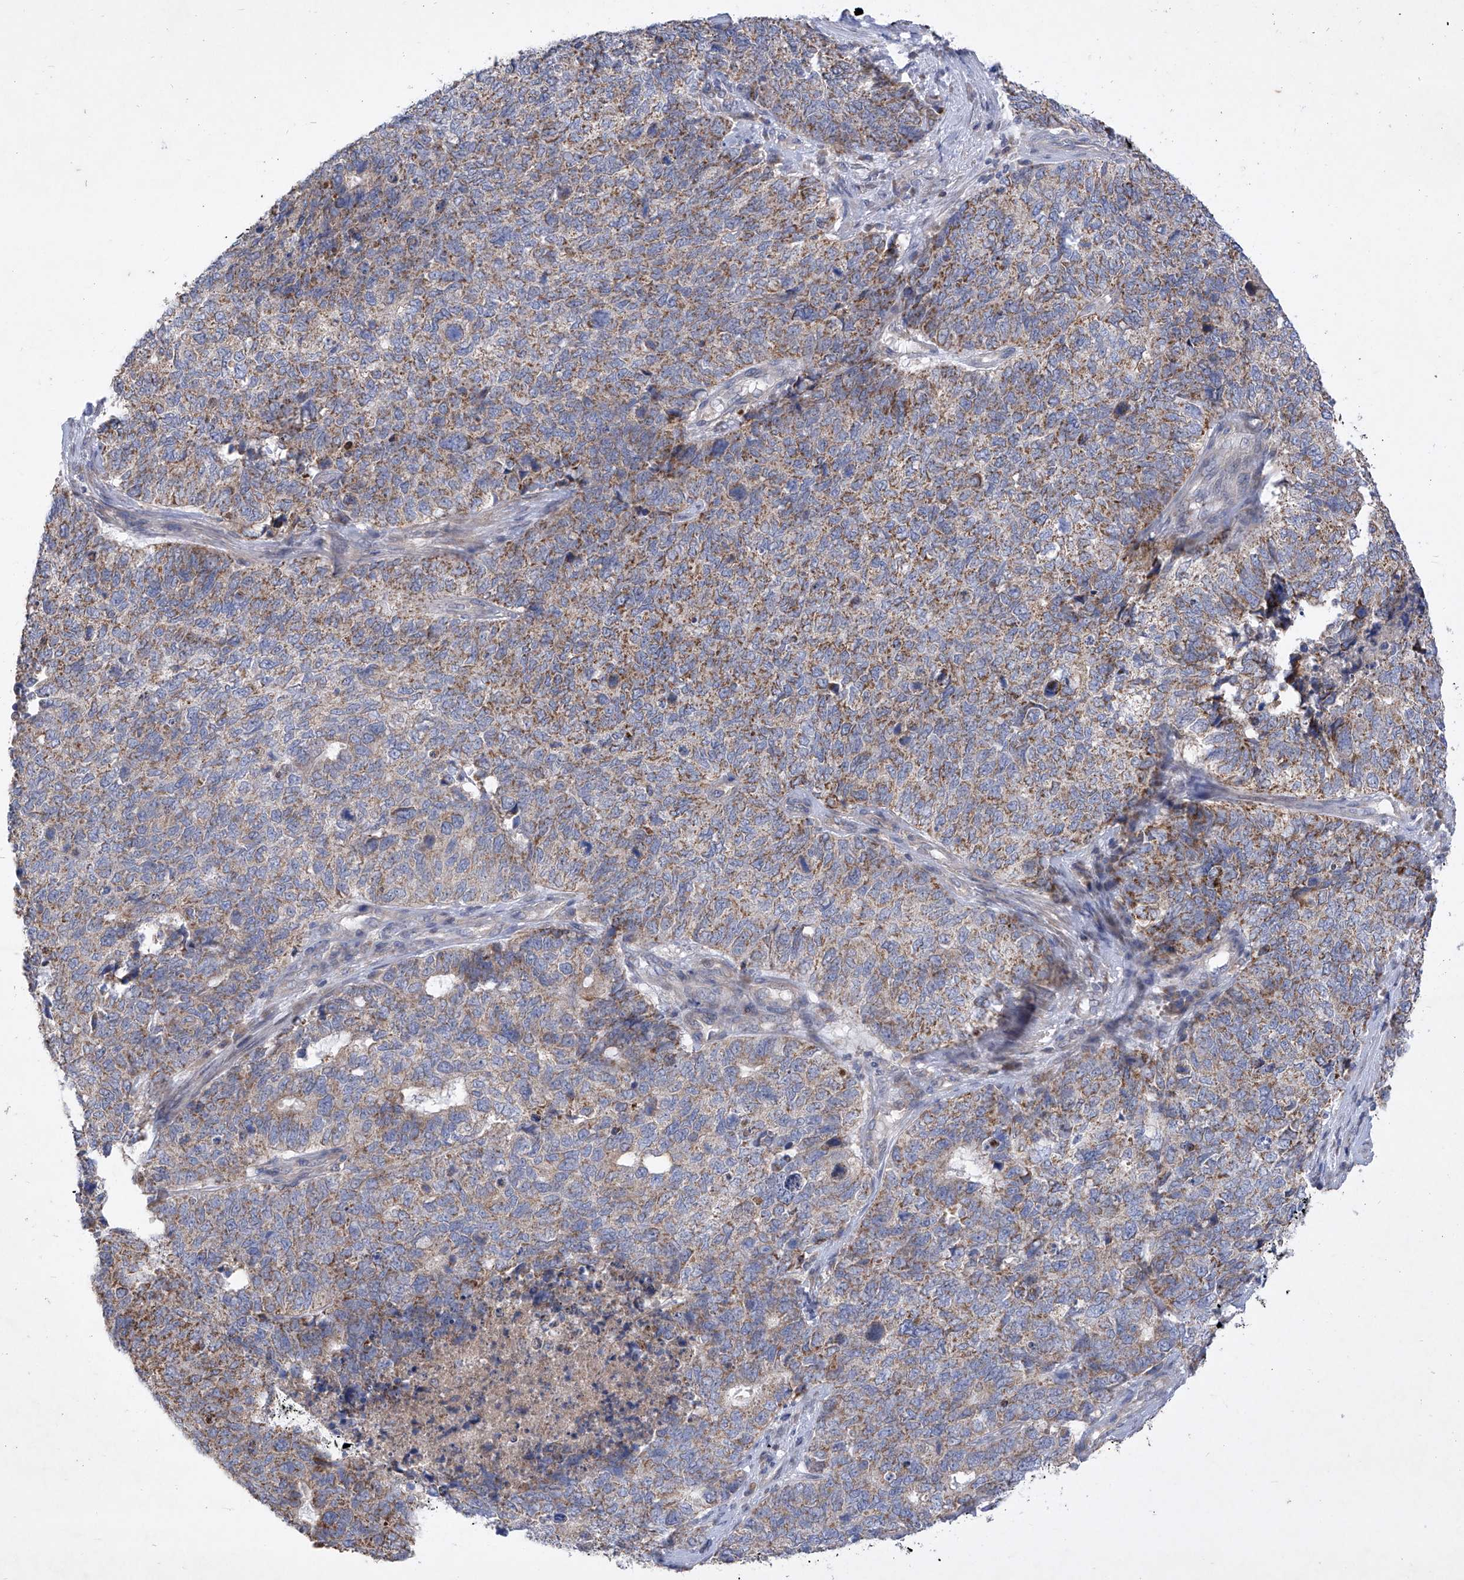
{"staining": {"intensity": "moderate", "quantity": "25%-75%", "location": "cytoplasmic/membranous"}, "tissue": "cervical cancer", "cell_type": "Tumor cells", "image_type": "cancer", "snomed": [{"axis": "morphology", "description": "Squamous cell carcinoma, NOS"}, {"axis": "topography", "description": "Cervix"}], "caption": "Immunohistochemical staining of squamous cell carcinoma (cervical) displays medium levels of moderate cytoplasmic/membranous protein staining in about 25%-75% of tumor cells. (brown staining indicates protein expression, while blue staining denotes nuclei).", "gene": "COQ3", "patient": {"sex": "female", "age": 63}}